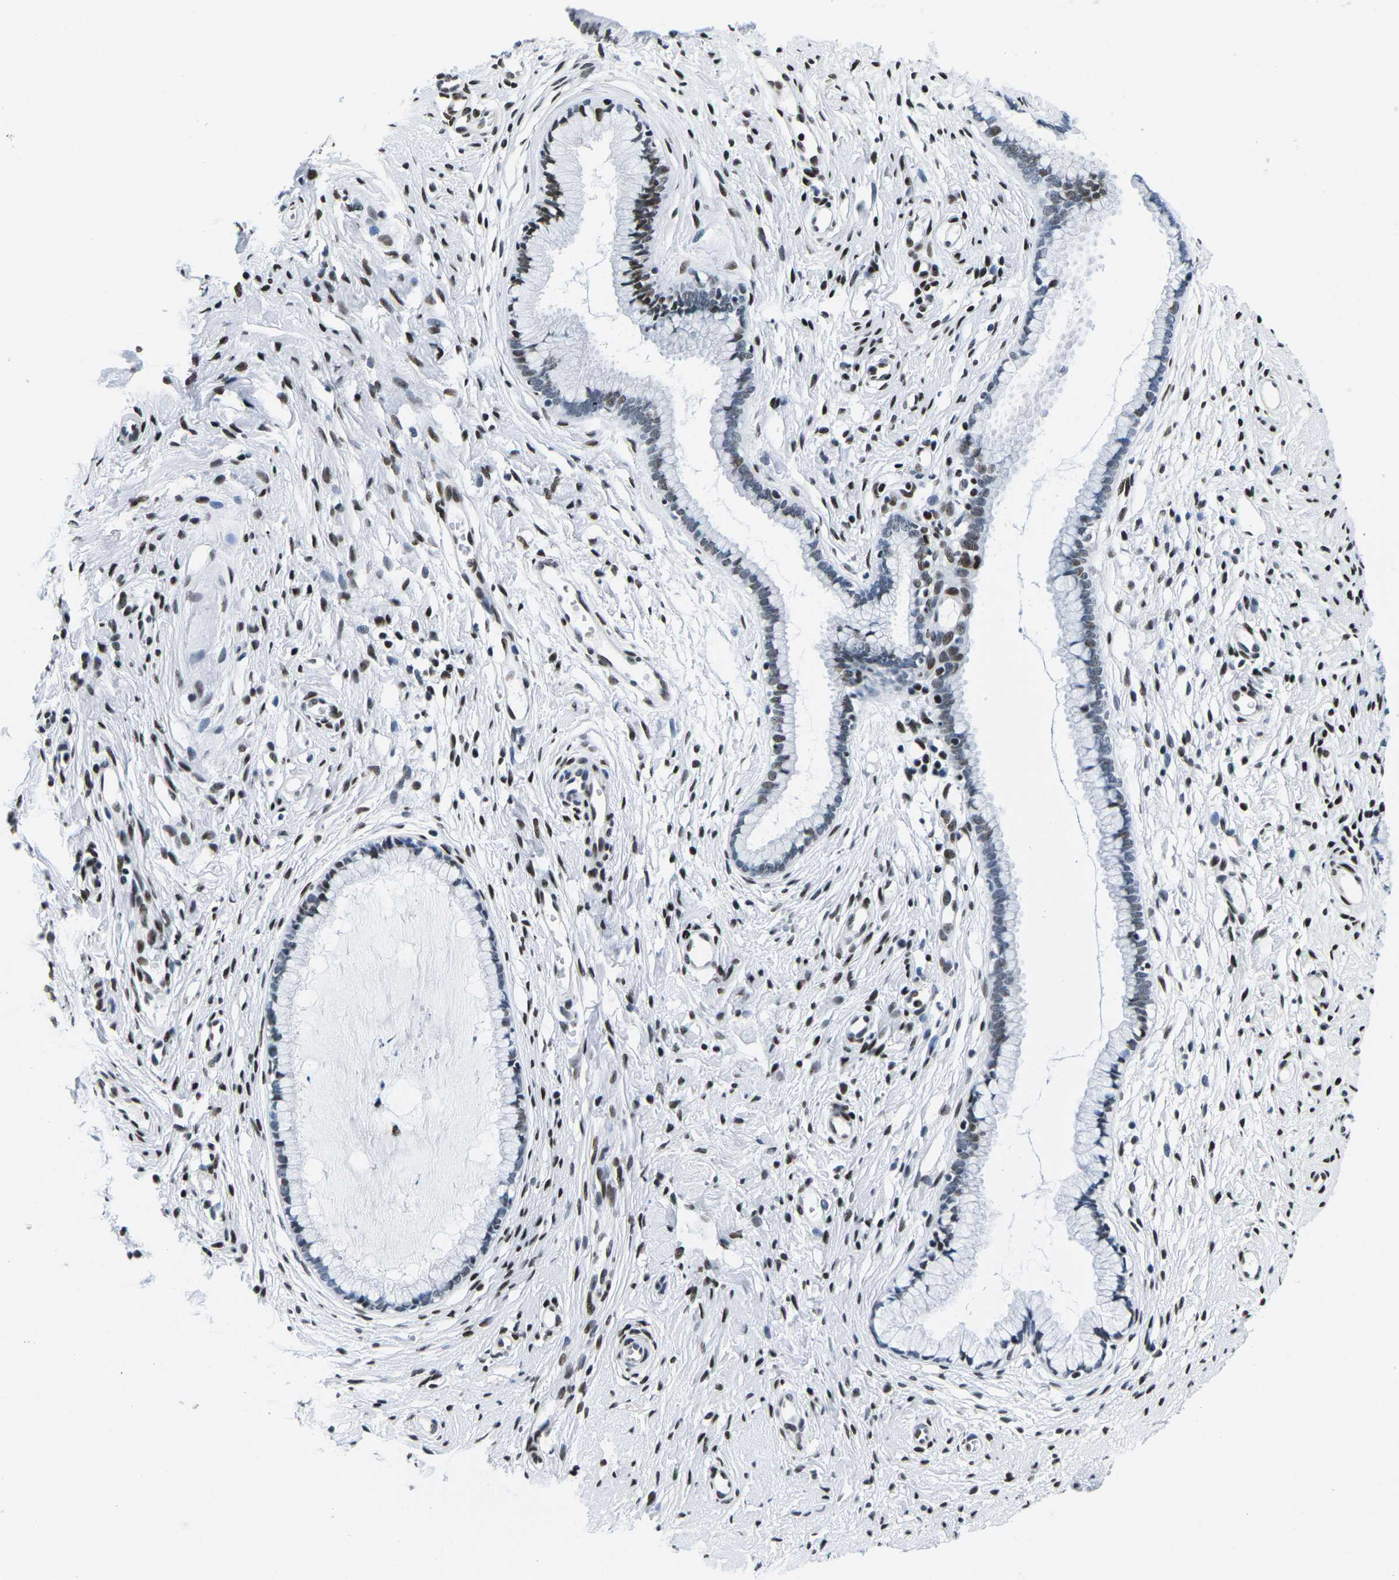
{"staining": {"intensity": "moderate", "quantity": "25%-75%", "location": "nuclear"}, "tissue": "cervix", "cell_type": "Glandular cells", "image_type": "normal", "snomed": [{"axis": "morphology", "description": "Normal tissue, NOS"}, {"axis": "topography", "description": "Cervix"}], "caption": "A brown stain shows moderate nuclear positivity of a protein in glandular cells of unremarkable cervix. The staining is performed using DAB brown chromogen to label protein expression. The nuclei are counter-stained blue using hematoxylin.", "gene": "ATF1", "patient": {"sex": "female", "age": 65}}